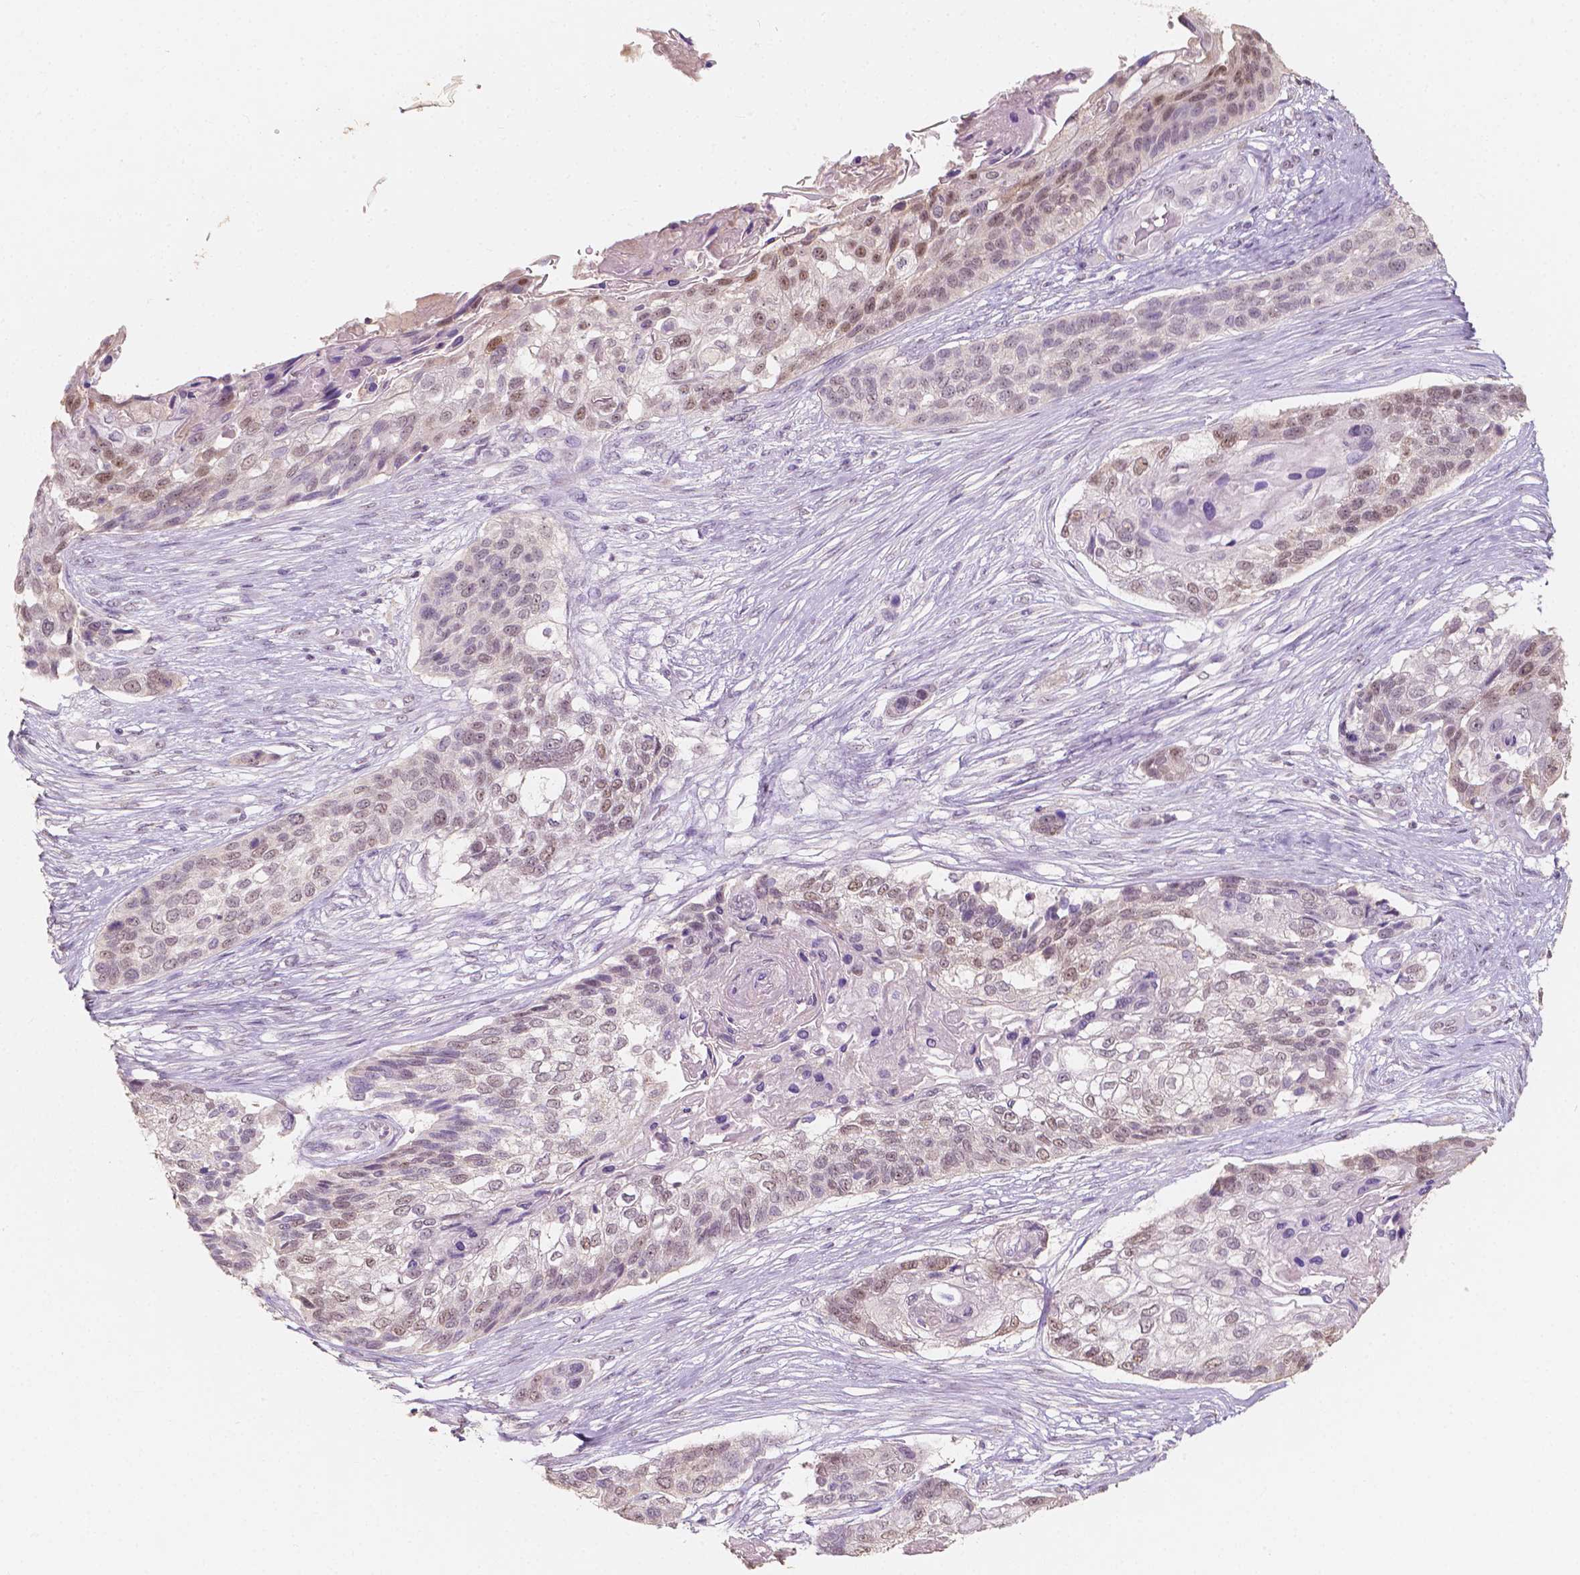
{"staining": {"intensity": "weak", "quantity": "25%-75%", "location": "nuclear"}, "tissue": "lung cancer", "cell_type": "Tumor cells", "image_type": "cancer", "snomed": [{"axis": "morphology", "description": "Squamous cell carcinoma, NOS"}, {"axis": "topography", "description": "Lung"}], "caption": "Immunohistochemical staining of human lung cancer reveals low levels of weak nuclear expression in about 25%-75% of tumor cells.", "gene": "SOX15", "patient": {"sex": "male", "age": 69}}